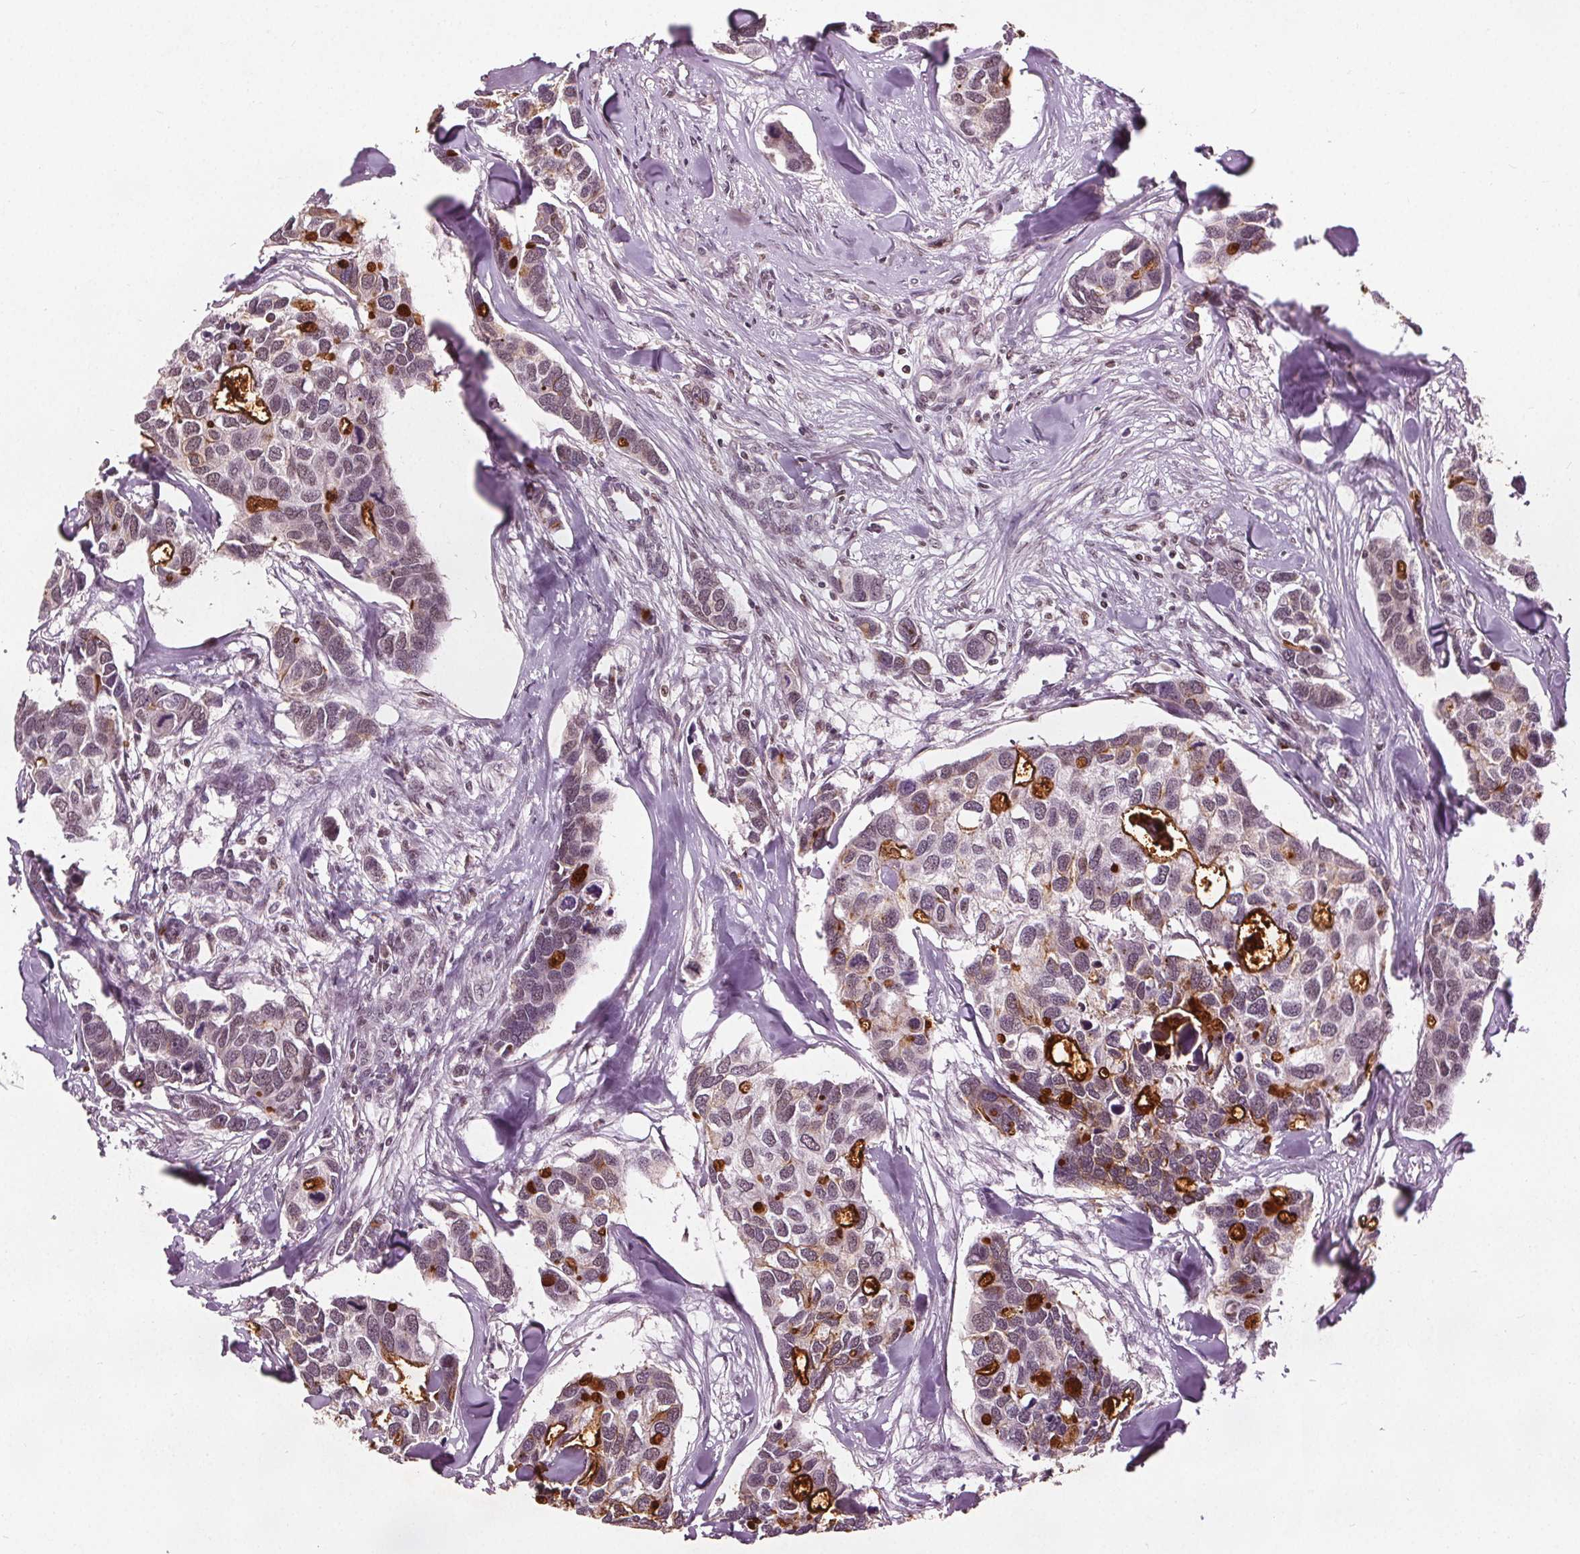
{"staining": {"intensity": "strong", "quantity": "<25%", "location": "cytoplasmic/membranous,nuclear"}, "tissue": "breast cancer", "cell_type": "Tumor cells", "image_type": "cancer", "snomed": [{"axis": "morphology", "description": "Duct carcinoma"}, {"axis": "topography", "description": "Breast"}], "caption": "Breast infiltrating ductal carcinoma stained with DAB (3,3'-diaminobenzidine) immunohistochemistry exhibits medium levels of strong cytoplasmic/membranous and nuclear staining in approximately <25% of tumor cells.", "gene": "DDX11", "patient": {"sex": "female", "age": 83}}